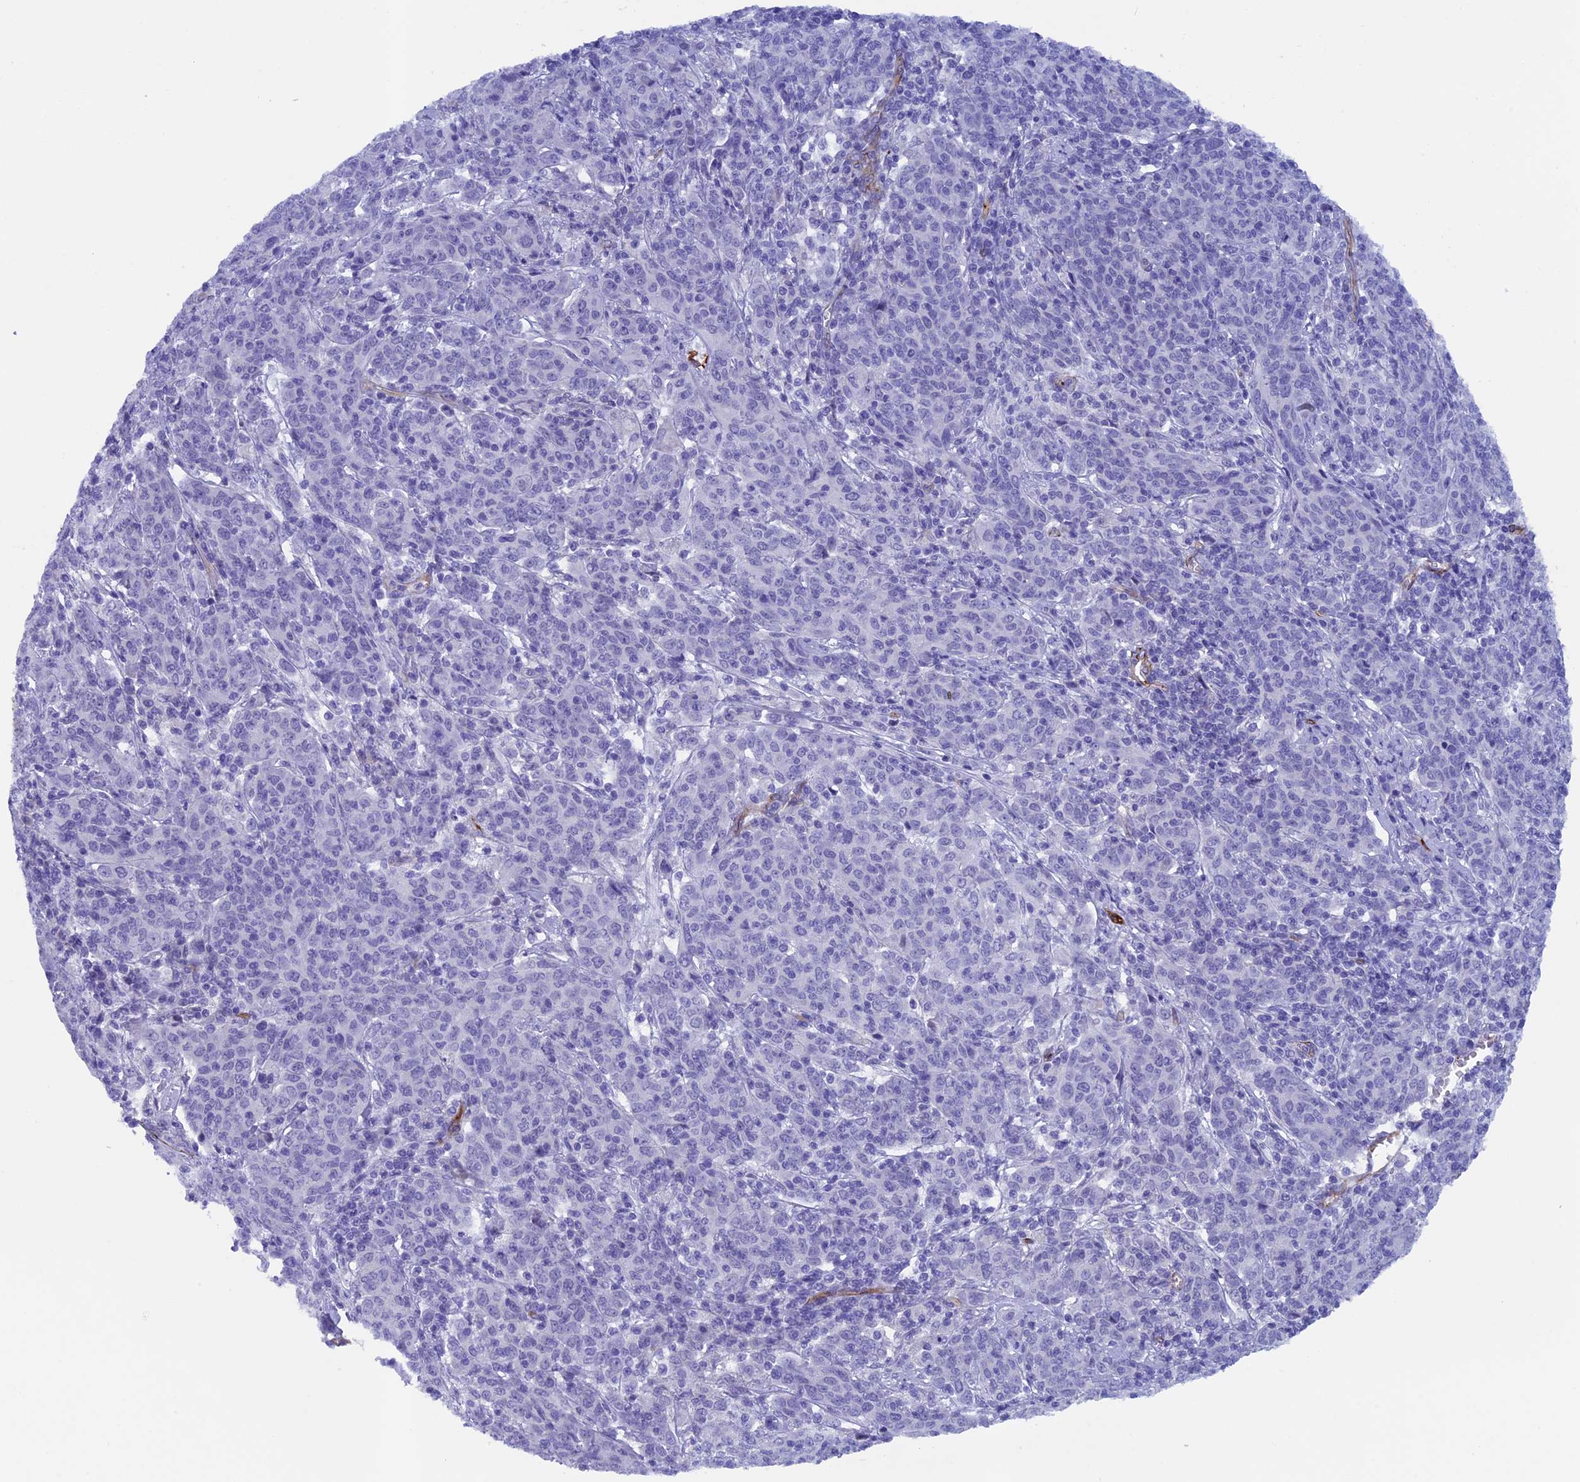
{"staining": {"intensity": "negative", "quantity": "none", "location": "none"}, "tissue": "cervical cancer", "cell_type": "Tumor cells", "image_type": "cancer", "snomed": [{"axis": "morphology", "description": "Squamous cell carcinoma, NOS"}, {"axis": "topography", "description": "Cervix"}], "caption": "Cervical squamous cell carcinoma was stained to show a protein in brown. There is no significant staining in tumor cells. The staining is performed using DAB (3,3'-diaminobenzidine) brown chromogen with nuclei counter-stained in using hematoxylin.", "gene": "INSYN1", "patient": {"sex": "female", "age": 67}}